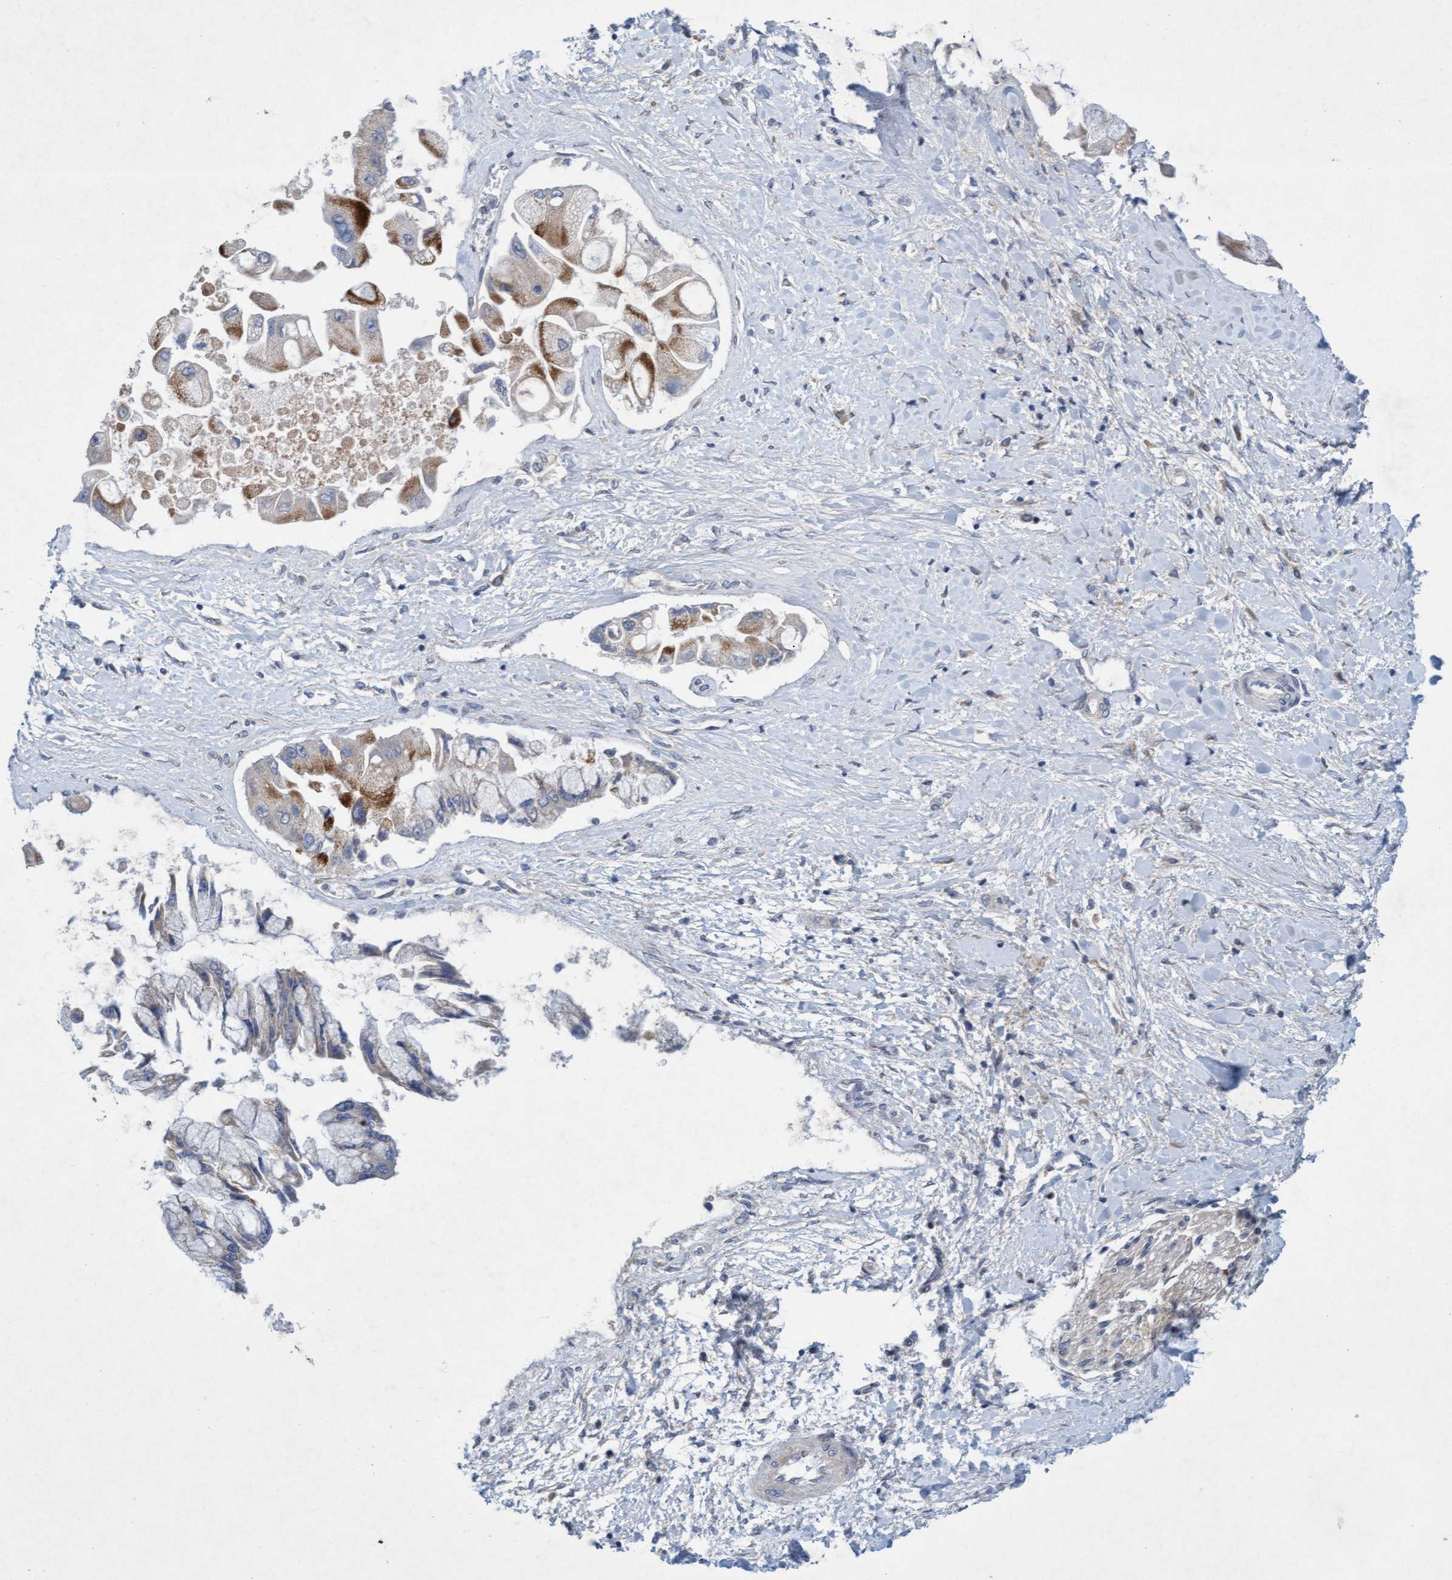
{"staining": {"intensity": "moderate", "quantity": "<25%", "location": "cytoplasmic/membranous"}, "tissue": "liver cancer", "cell_type": "Tumor cells", "image_type": "cancer", "snomed": [{"axis": "morphology", "description": "Cholangiocarcinoma"}, {"axis": "topography", "description": "Liver"}], "caption": "A high-resolution histopathology image shows immunohistochemistry staining of liver cholangiocarcinoma, which demonstrates moderate cytoplasmic/membranous positivity in about <25% of tumor cells.", "gene": "DDHD2", "patient": {"sex": "male", "age": 50}}